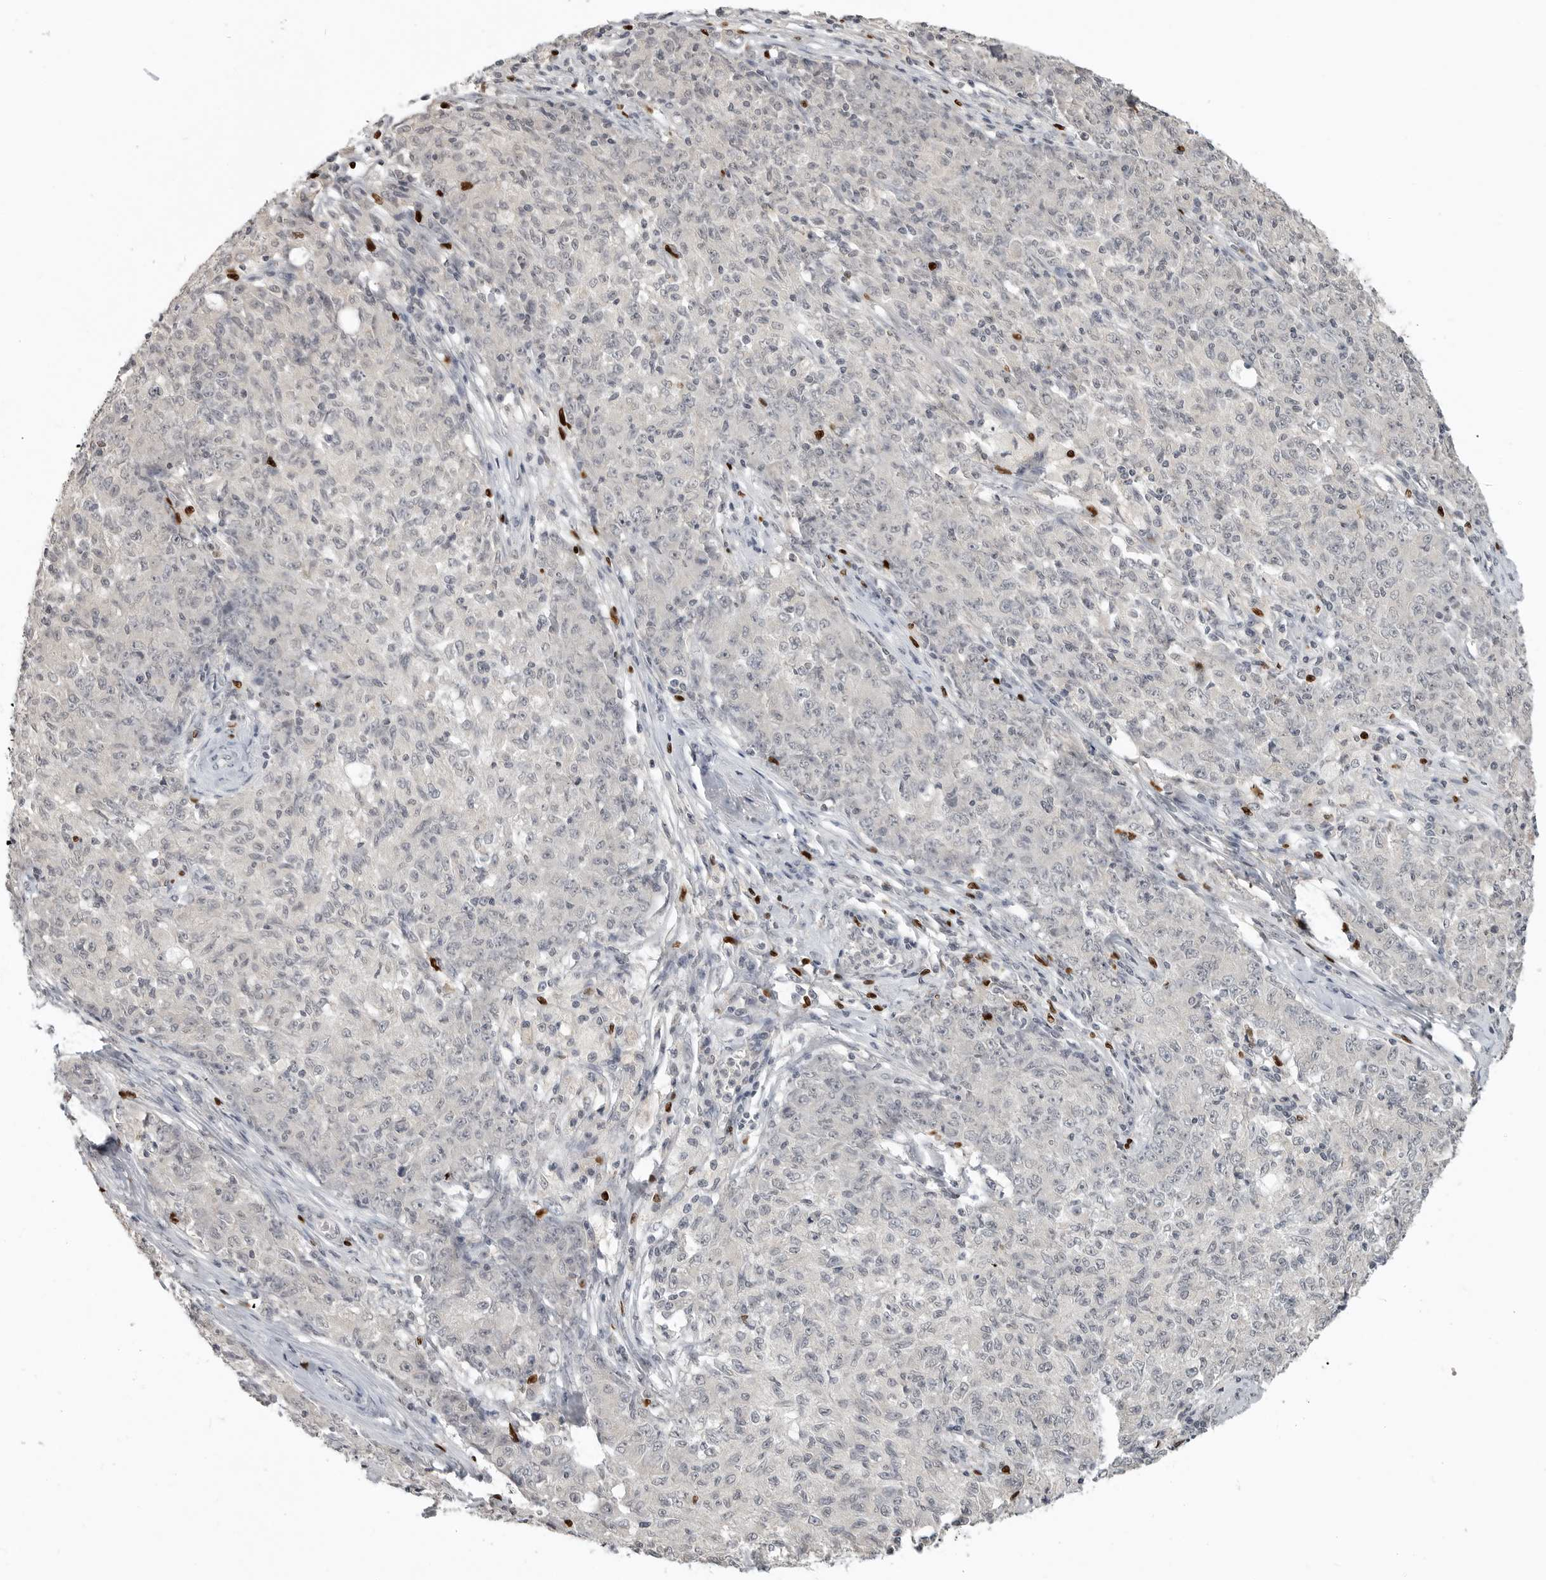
{"staining": {"intensity": "negative", "quantity": "none", "location": "none"}, "tissue": "ovarian cancer", "cell_type": "Tumor cells", "image_type": "cancer", "snomed": [{"axis": "morphology", "description": "Carcinoma, endometroid"}, {"axis": "topography", "description": "Ovary"}], "caption": "The histopathology image demonstrates no significant staining in tumor cells of ovarian cancer.", "gene": "FOXP3", "patient": {"sex": "female", "age": 42}}